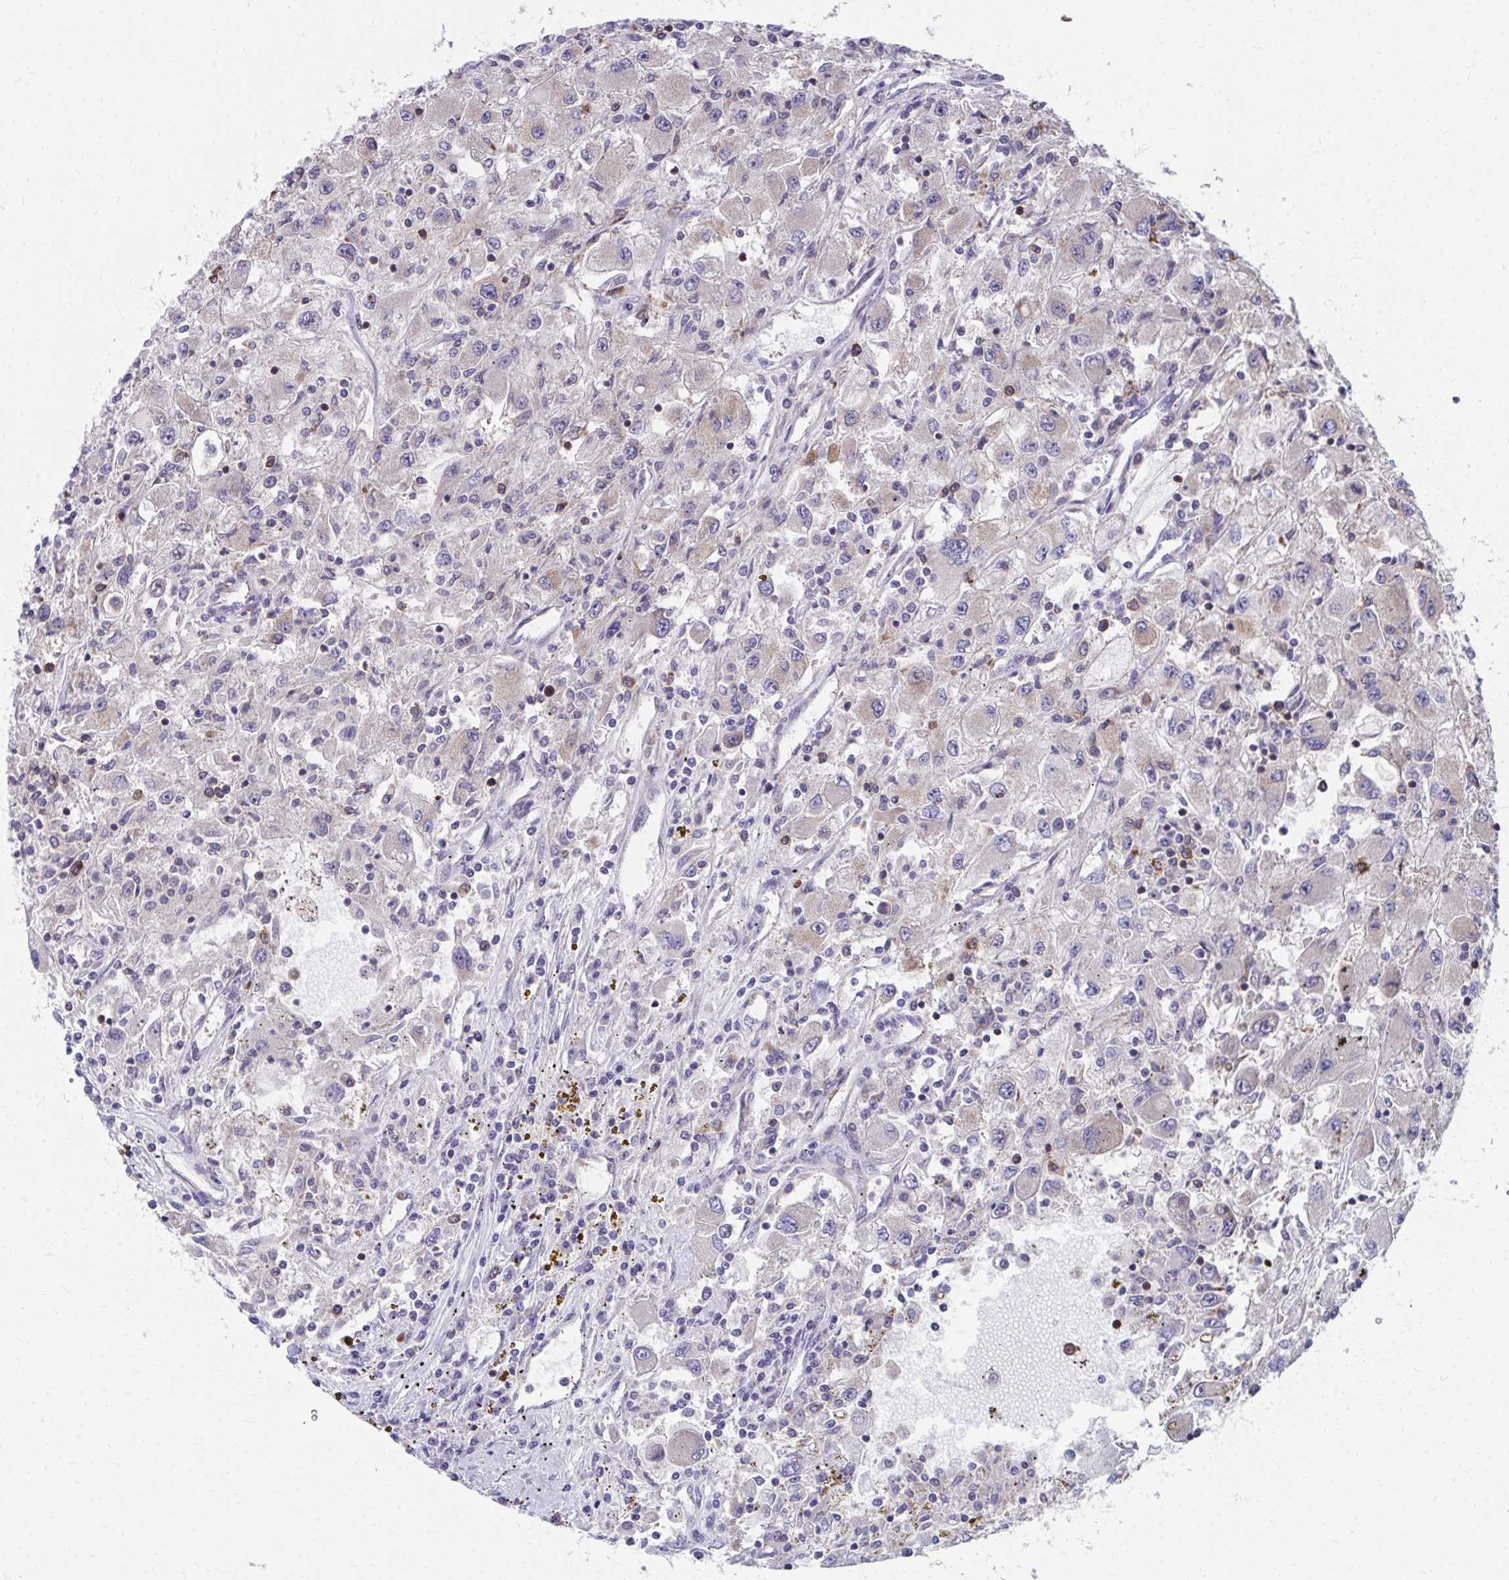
{"staining": {"intensity": "weak", "quantity": "<25%", "location": "cytoplasmic/membranous"}, "tissue": "renal cancer", "cell_type": "Tumor cells", "image_type": "cancer", "snomed": [{"axis": "morphology", "description": "Adenocarcinoma, NOS"}, {"axis": "topography", "description": "Kidney"}], "caption": "Immunohistochemical staining of renal cancer (adenocarcinoma) demonstrates no significant expression in tumor cells. (DAB (3,3'-diaminobenzidine) immunohistochemistry (IHC), high magnification).", "gene": "ZNF778", "patient": {"sex": "female", "age": 67}}